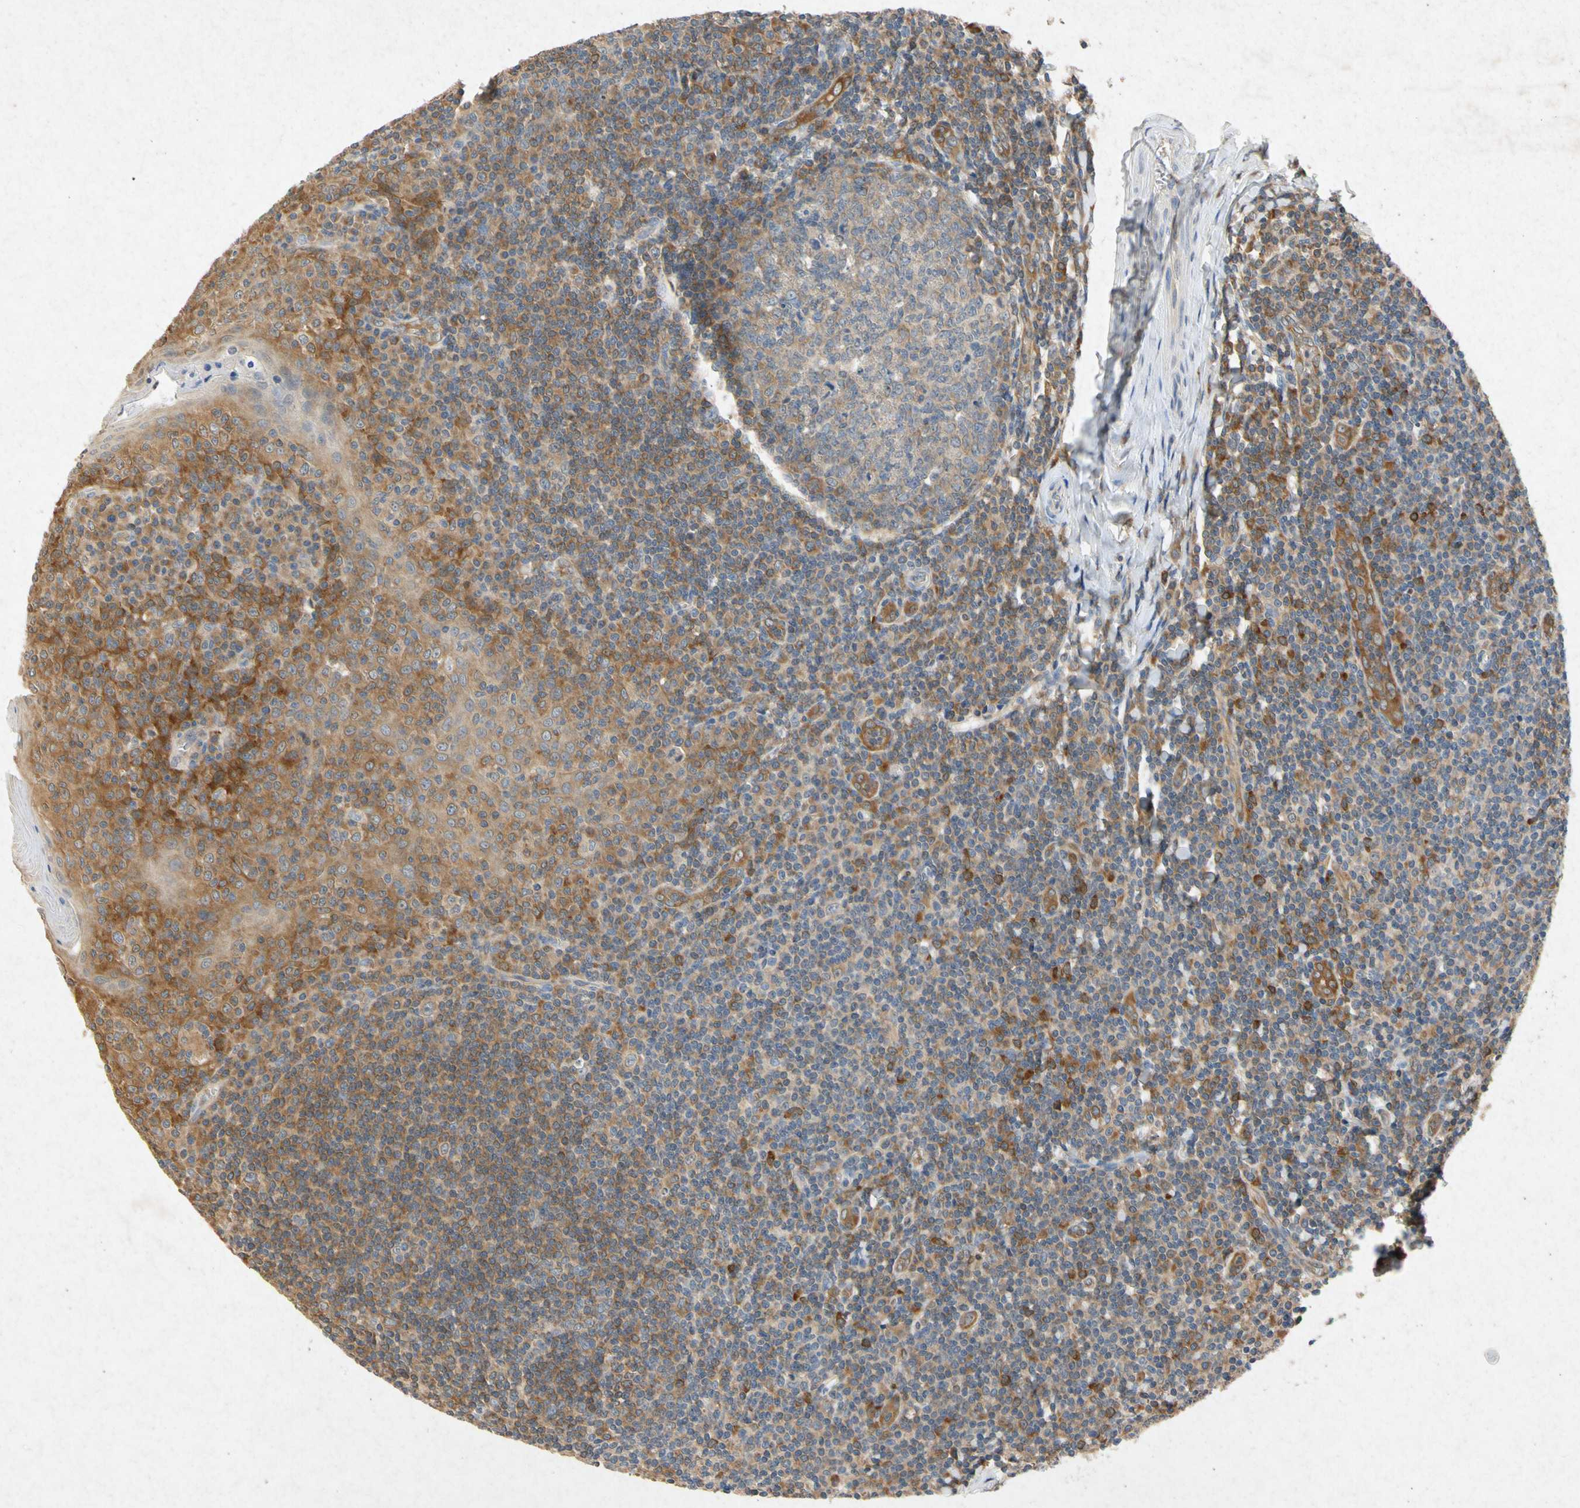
{"staining": {"intensity": "weak", "quantity": ">75%", "location": "cytoplasmic/membranous"}, "tissue": "tonsil", "cell_type": "Germinal center cells", "image_type": "normal", "snomed": [{"axis": "morphology", "description": "Normal tissue, NOS"}, {"axis": "topography", "description": "Tonsil"}], "caption": "DAB immunohistochemical staining of normal tonsil displays weak cytoplasmic/membranous protein staining in about >75% of germinal center cells.", "gene": "RPS6KA1", "patient": {"sex": "male", "age": 31}}